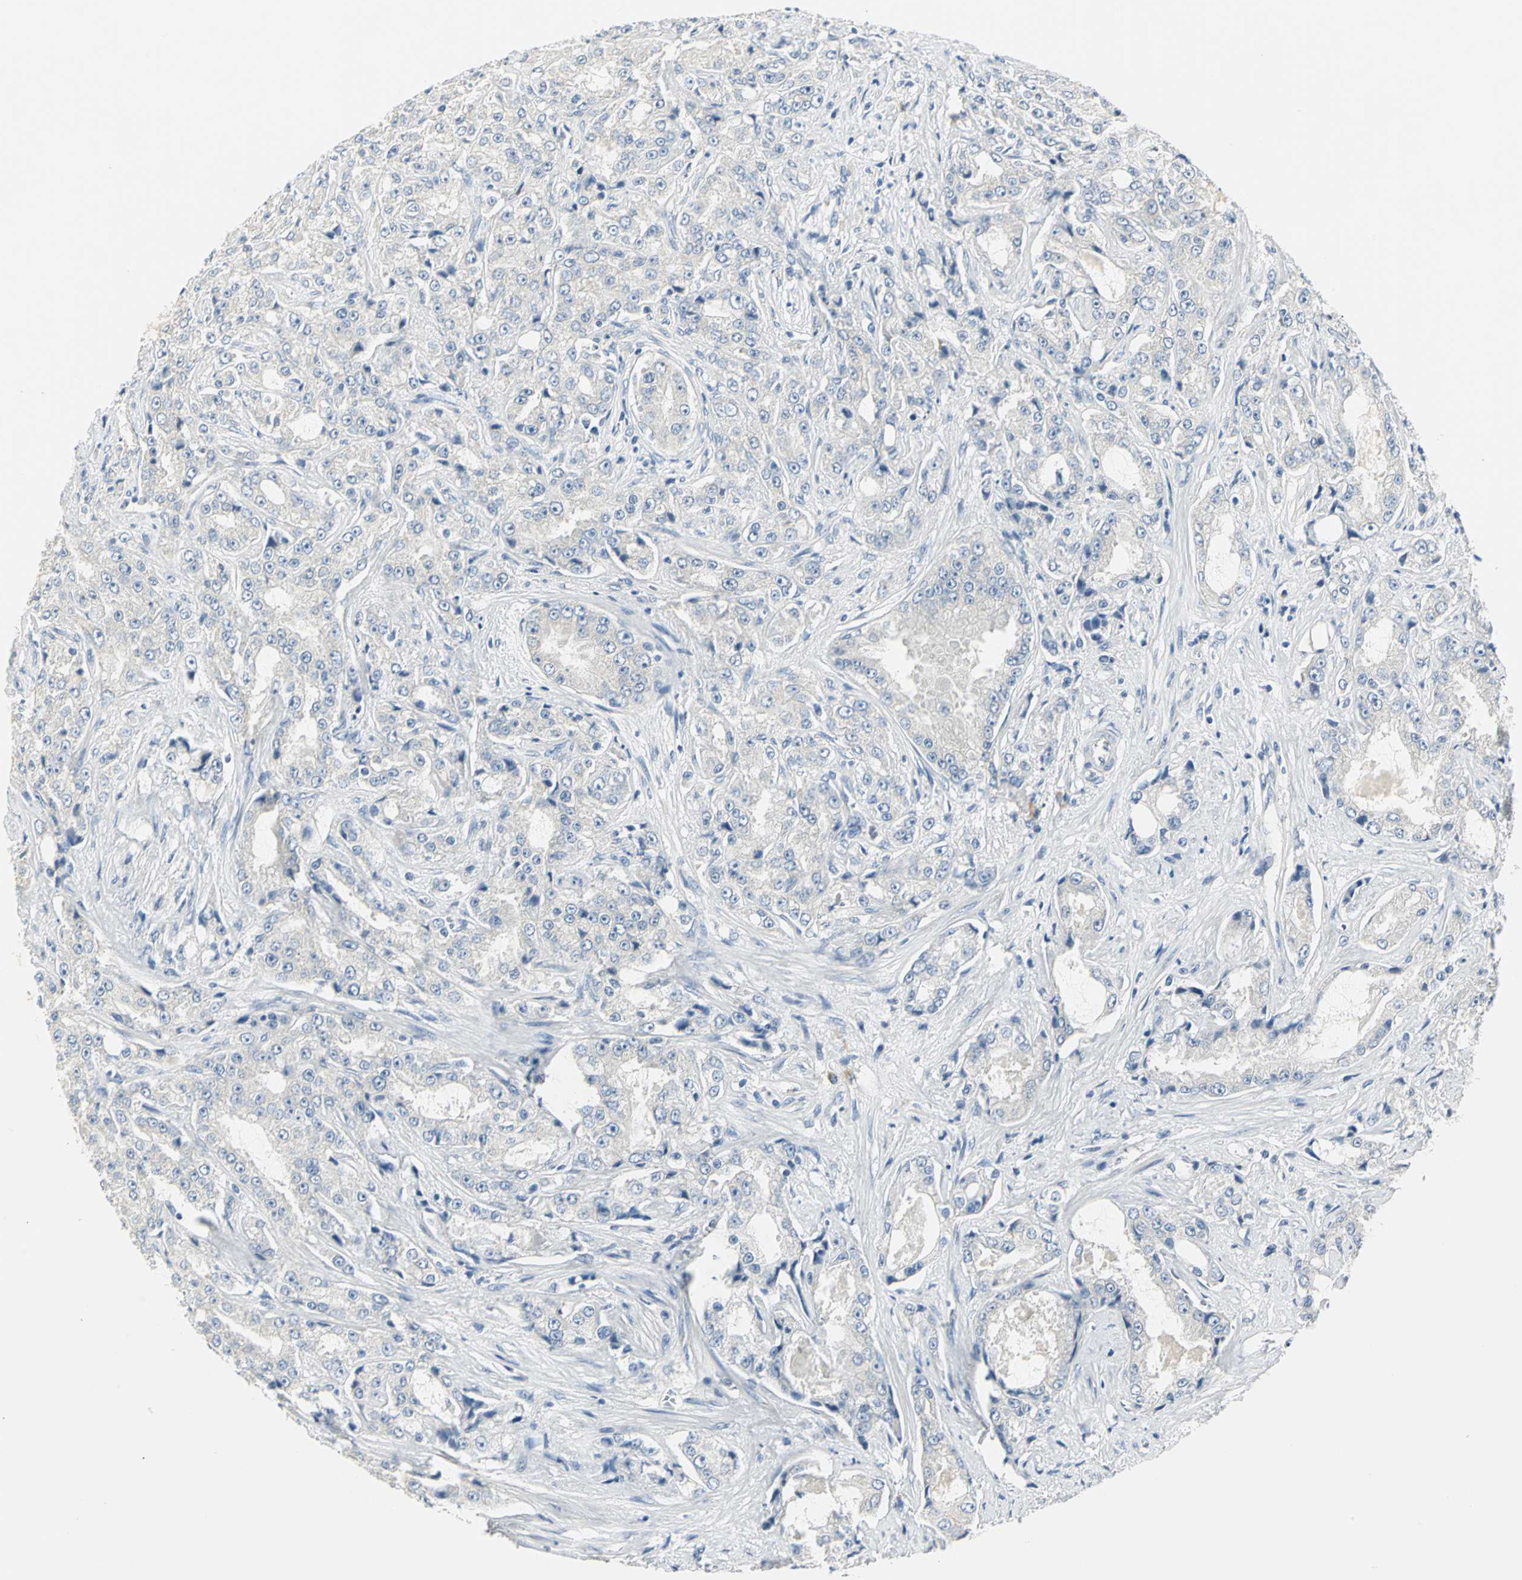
{"staining": {"intensity": "negative", "quantity": "none", "location": "none"}, "tissue": "prostate cancer", "cell_type": "Tumor cells", "image_type": "cancer", "snomed": [{"axis": "morphology", "description": "Adenocarcinoma, High grade"}, {"axis": "topography", "description": "Prostate"}], "caption": "IHC of human prostate cancer exhibits no expression in tumor cells. (Brightfield microscopy of DAB immunohistochemistry (IHC) at high magnification).", "gene": "RIPOR1", "patient": {"sex": "male", "age": 73}}